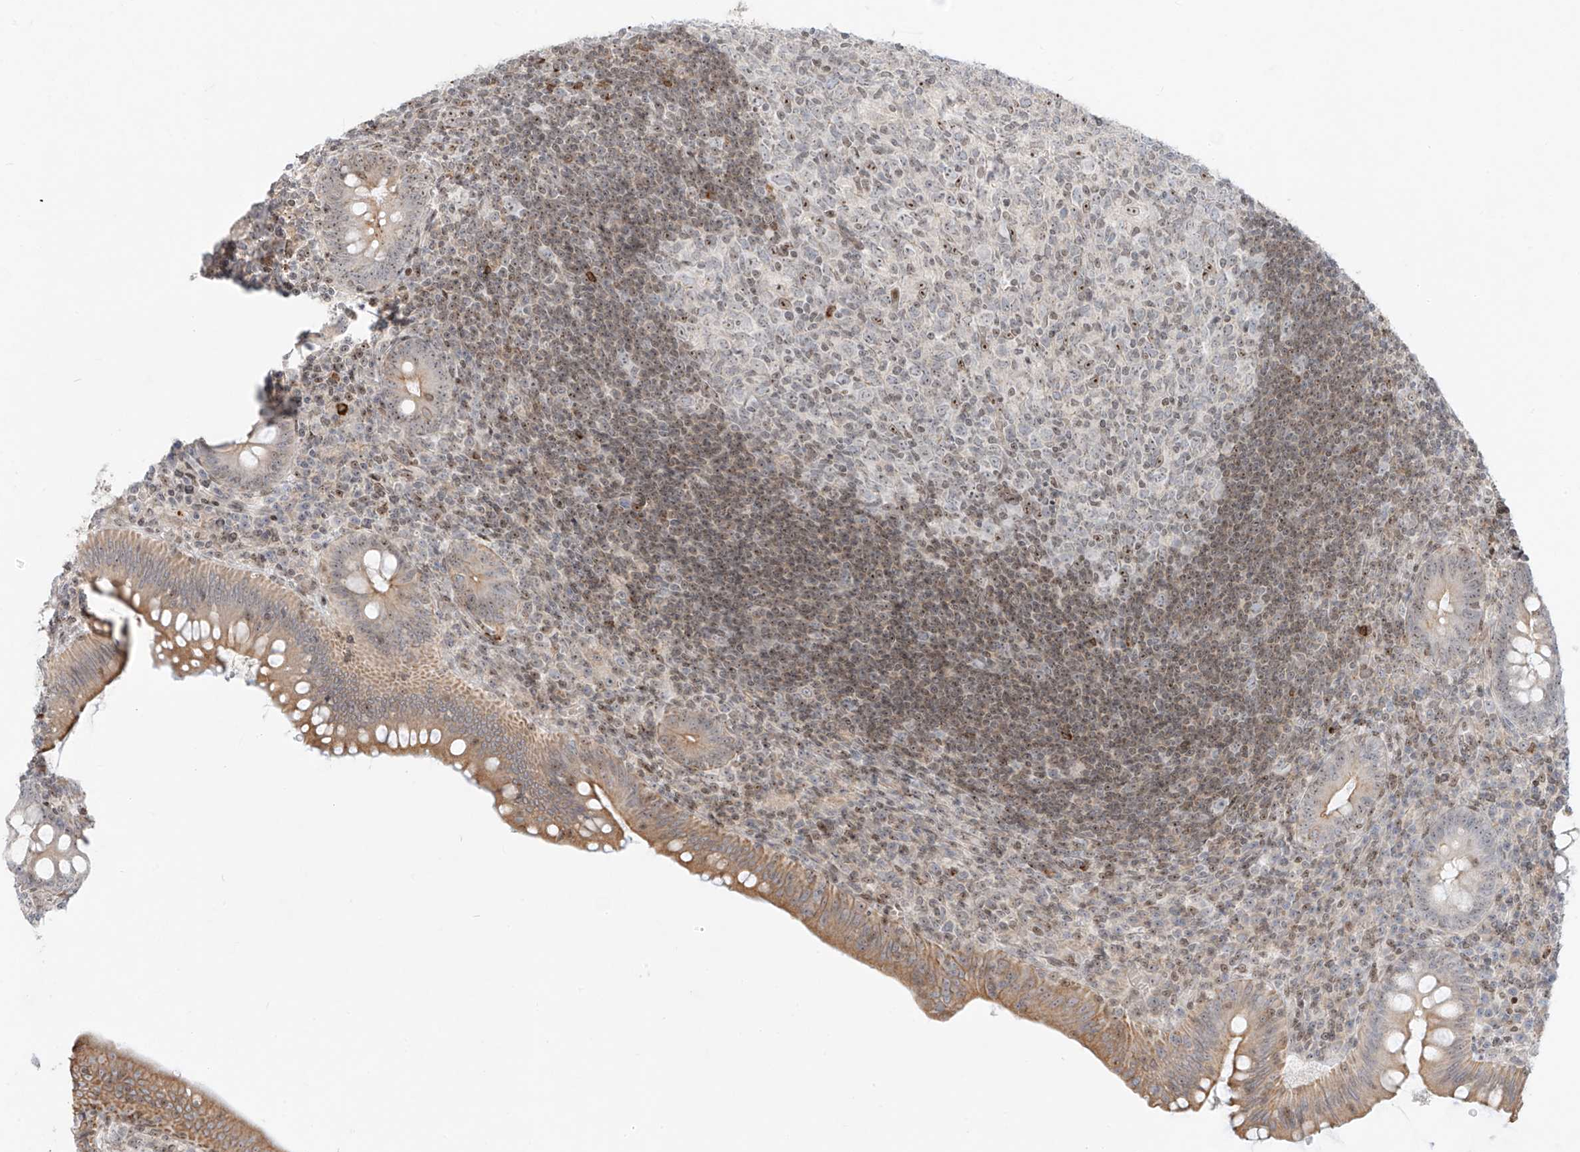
{"staining": {"intensity": "moderate", "quantity": ">75%", "location": "cytoplasmic/membranous,nuclear"}, "tissue": "appendix", "cell_type": "Glandular cells", "image_type": "normal", "snomed": [{"axis": "morphology", "description": "Normal tissue, NOS"}, {"axis": "topography", "description": "Appendix"}], "caption": "Immunohistochemistry of benign appendix shows medium levels of moderate cytoplasmic/membranous,nuclear expression in about >75% of glandular cells.", "gene": "ZNF512", "patient": {"sex": "male", "age": 14}}